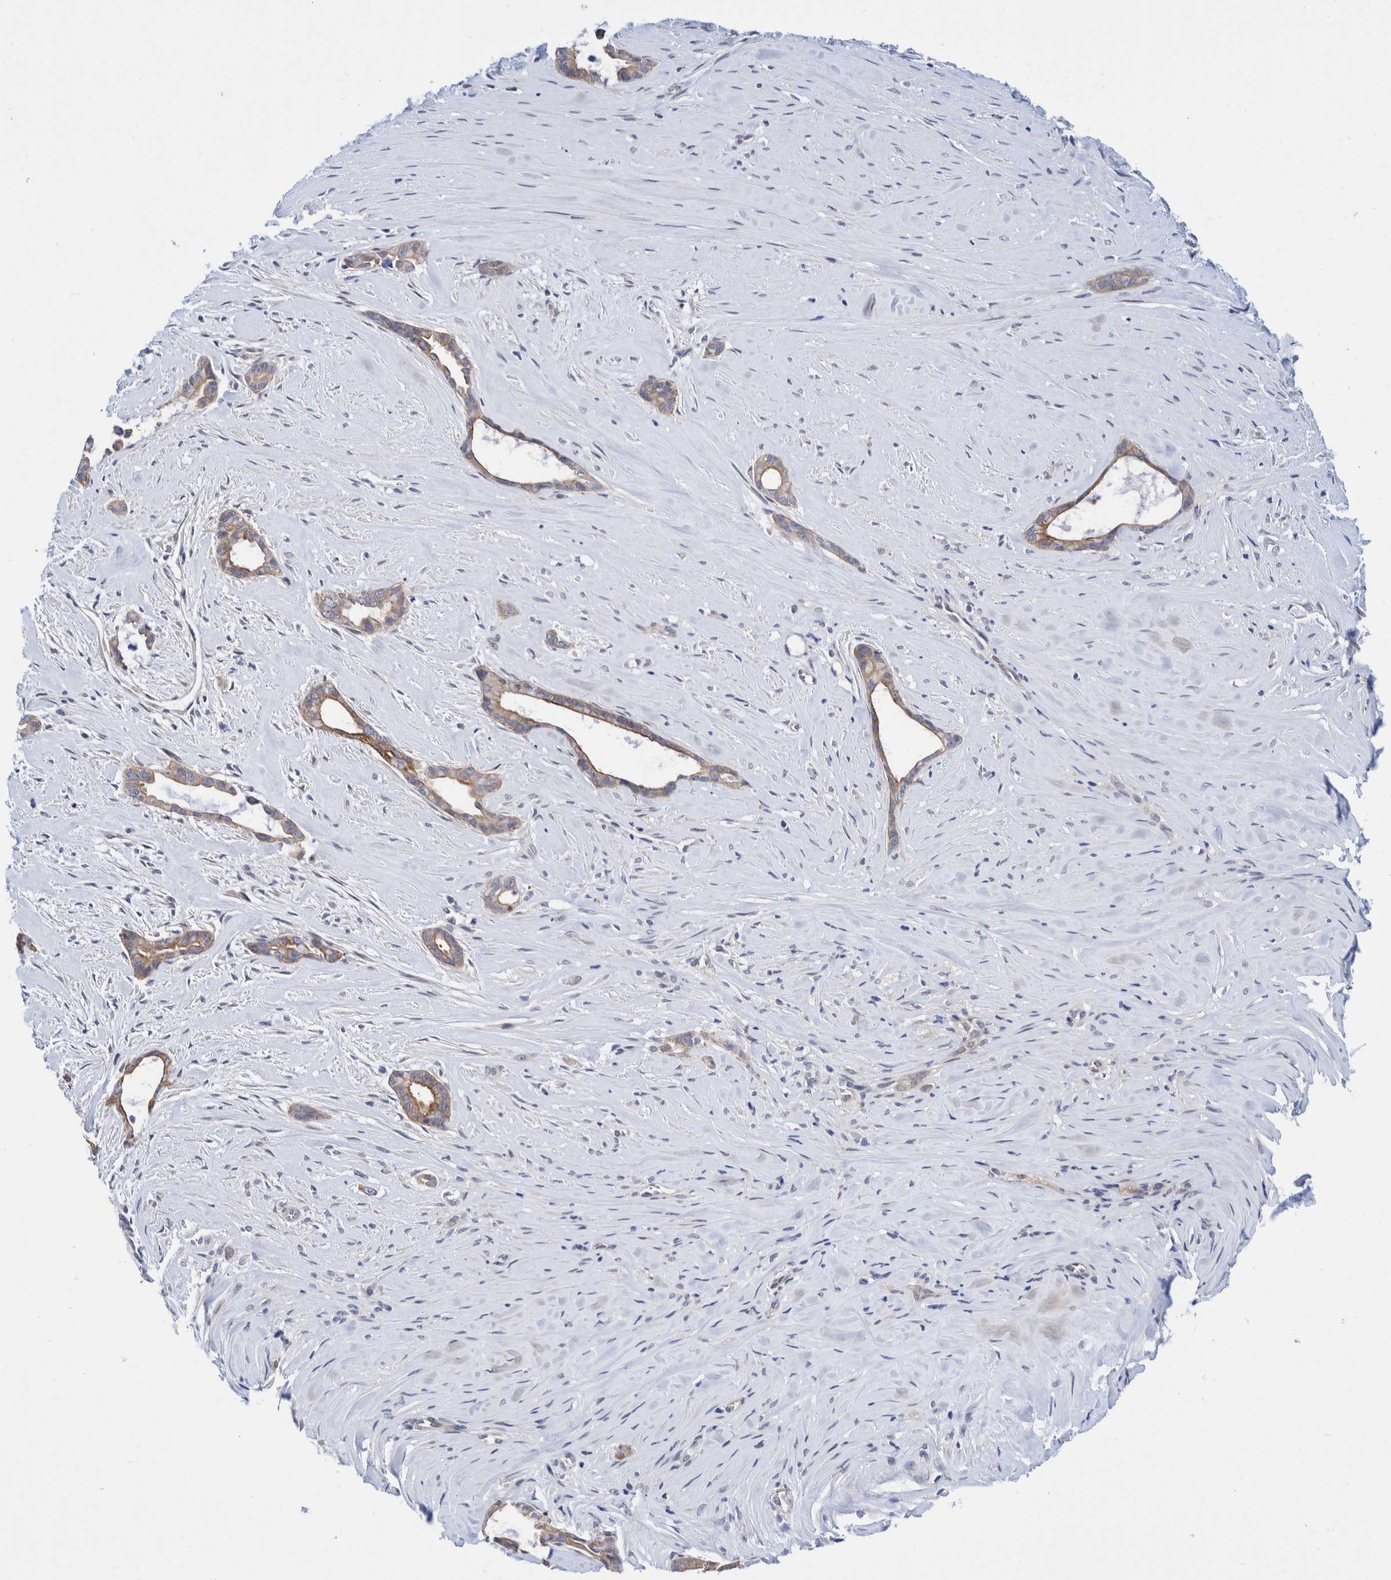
{"staining": {"intensity": "moderate", "quantity": ">75%", "location": "cytoplasmic/membranous"}, "tissue": "liver cancer", "cell_type": "Tumor cells", "image_type": "cancer", "snomed": [{"axis": "morphology", "description": "Cholangiocarcinoma"}, {"axis": "topography", "description": "Liver"}], "caption": "This is an image of IHC staining of cholangiocarcinoma (liver), which shows moderate staining in the cytoplasmic/membranous of tumor cells.", "gene": "PFAS", "patient": {"sex": "female", "age": 55}}